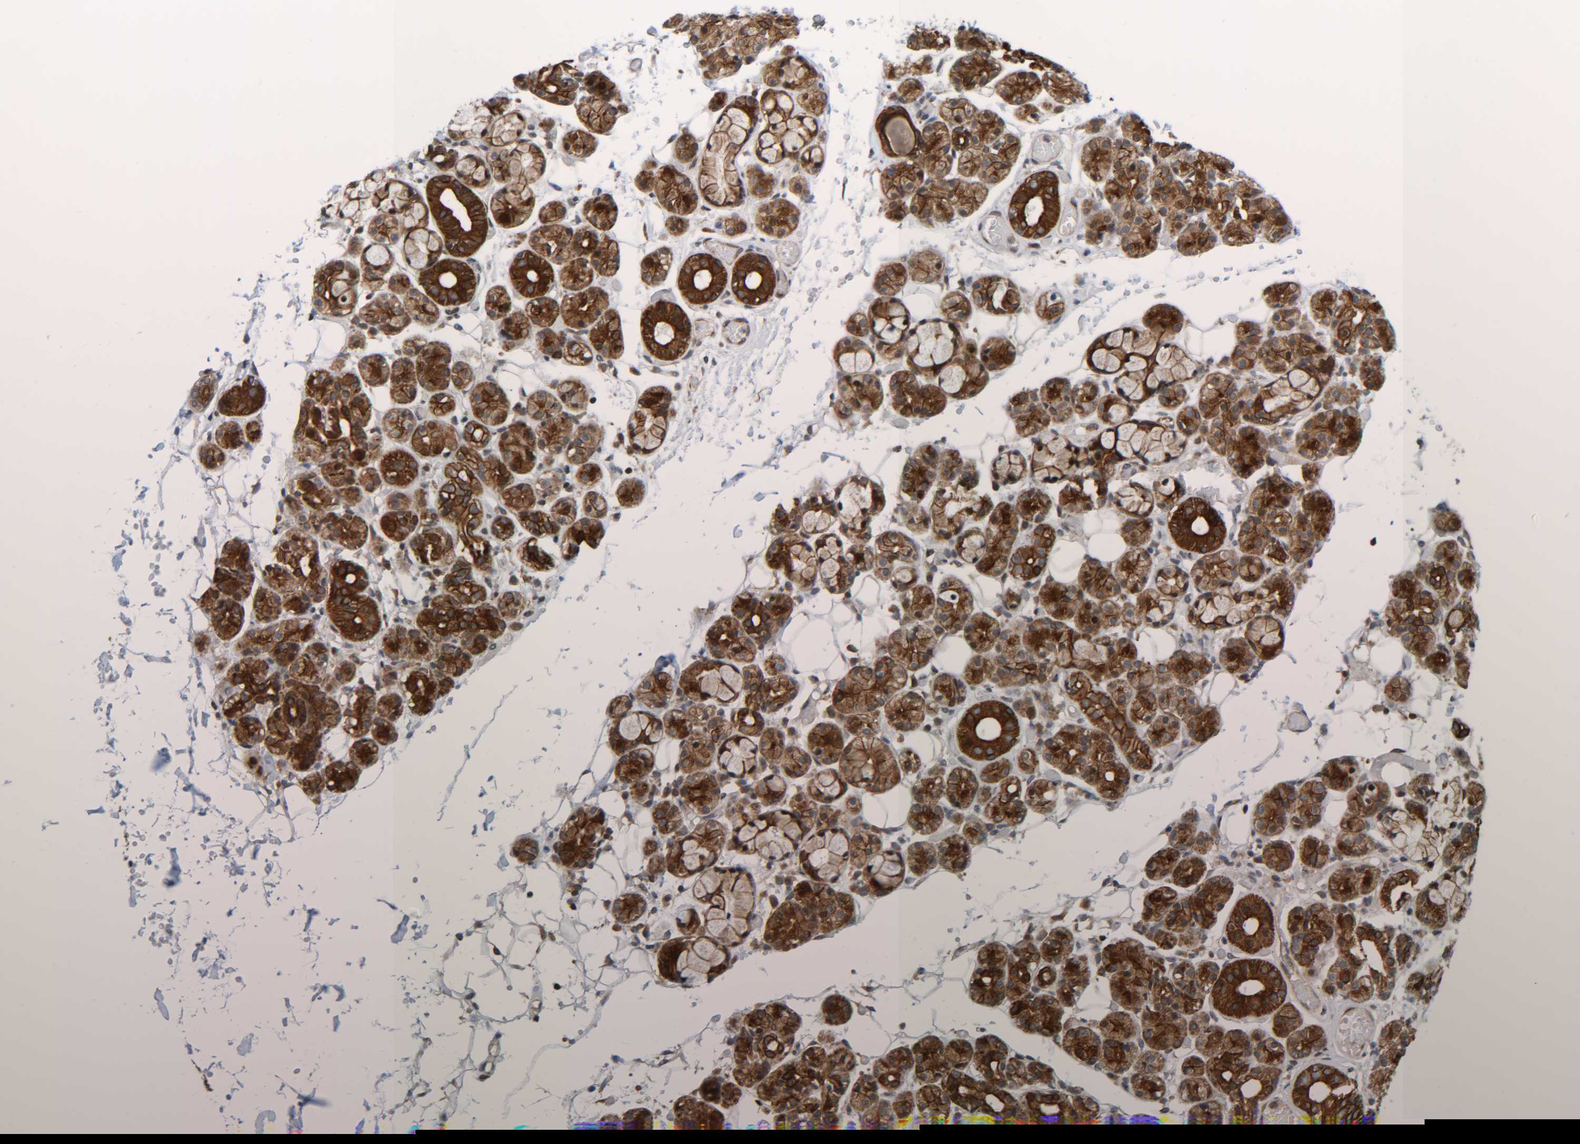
{"staining": {"intensity": "strong", "quantity": ">75%", "location": "cytoplasmic/membranous"}, "tissue": "salivary gland", "cell_type": "Glandular cells", "image_type": "normal", "snomed": [{"axis": "morphology", "description": "Normal tissue, NOS"}, {"axis": "topography", "description": "Salivary gland"}], "caption": "Immunohistochemistry (IHC) image of benign salivary gland: human salivary gland stained using IHC exhibits high levels of strong protein expression localized specifically in the cytoplasmic/membranous of glandular cells, appearing as a cytoplasmic/membranous brown color.", "gene": "CCDC57", "patient": {"sex": "male", "age": 63}}